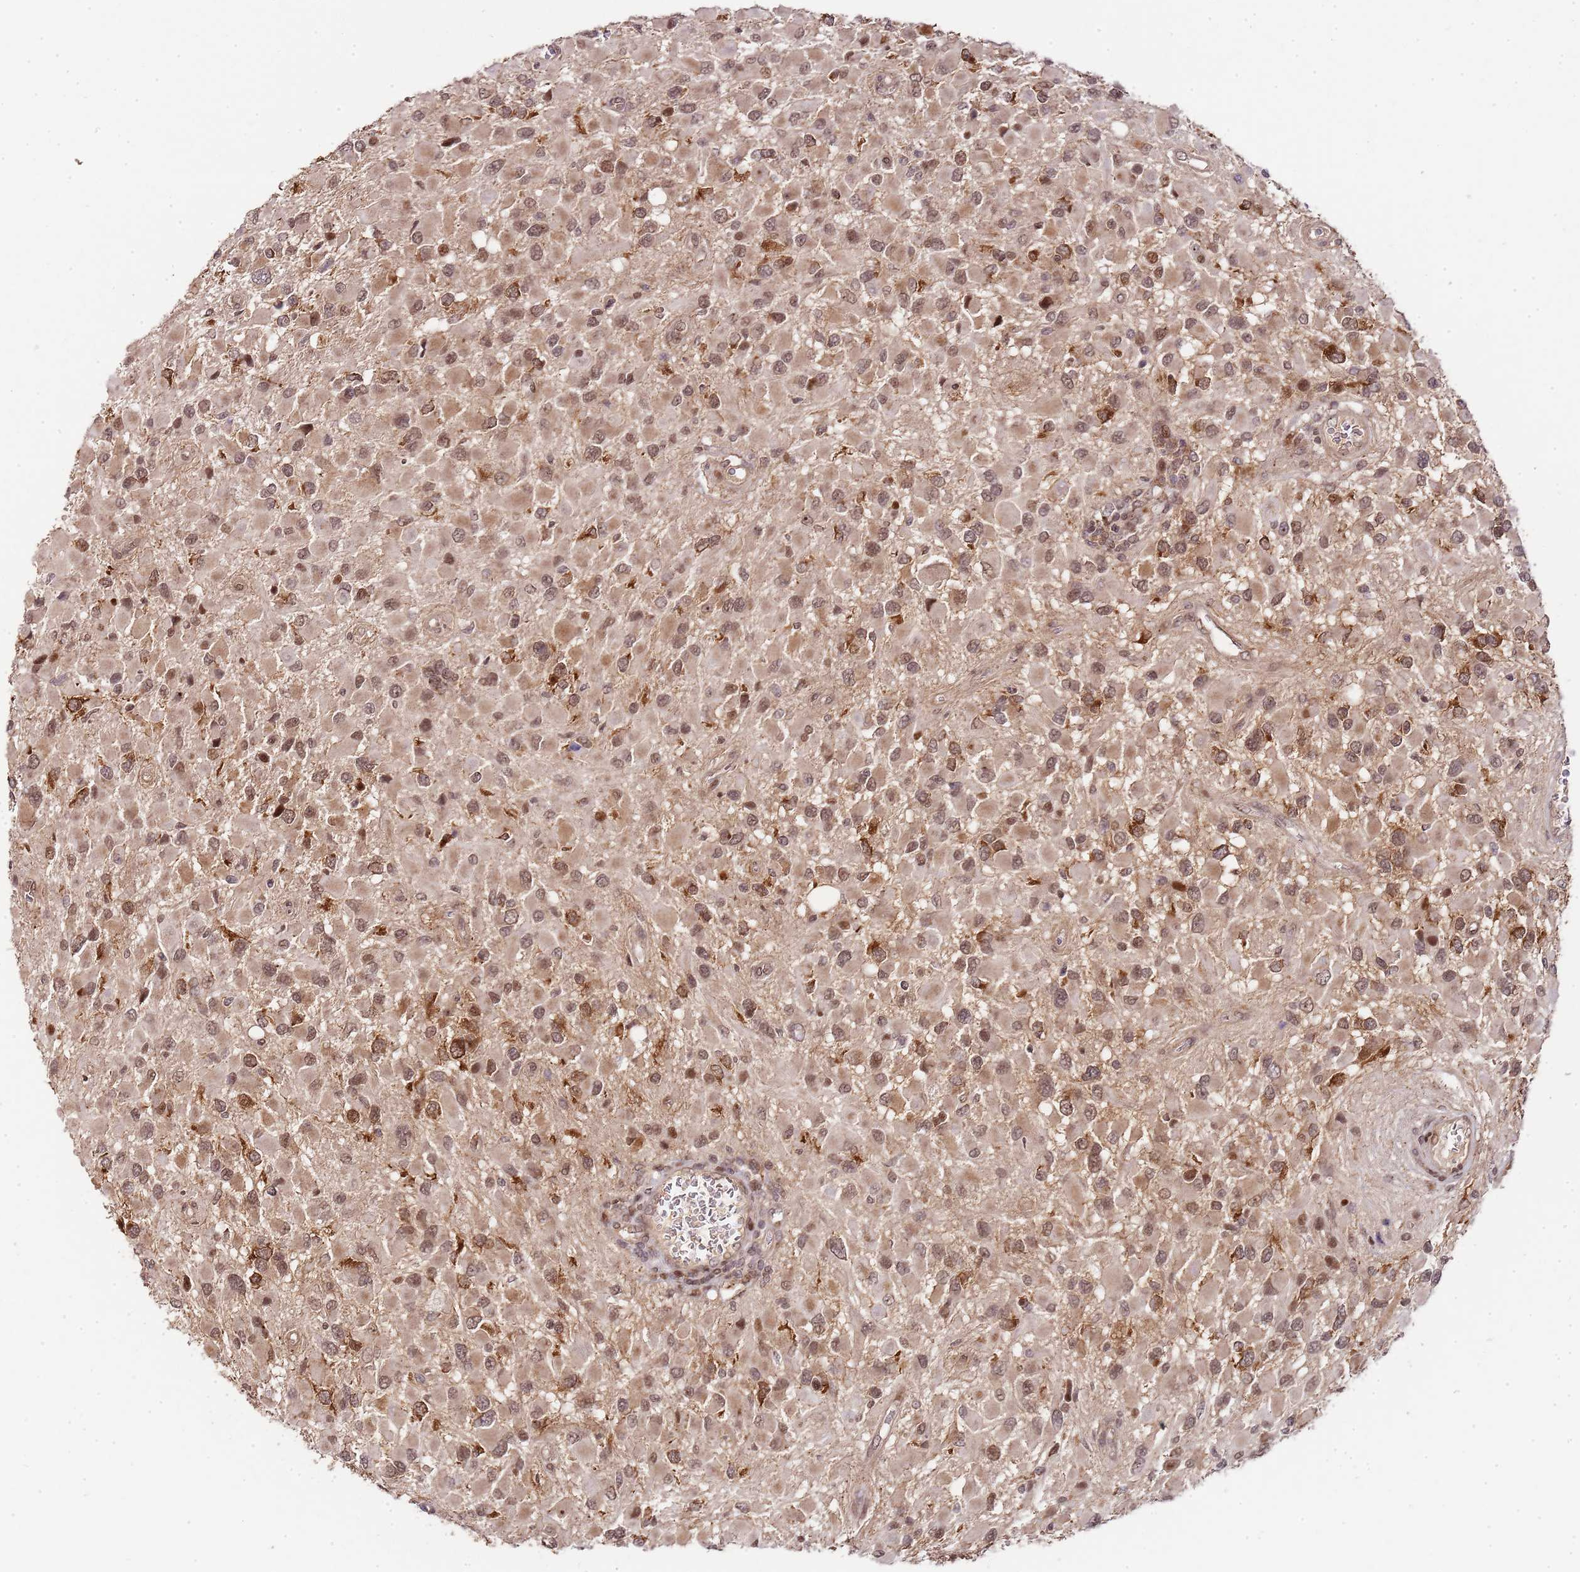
{"staining": {"intensity": "moderate", "quantity": ">75%", "location": "nuclear"}, "tissue": "glioma", "cell_type": "Tumor cells", "image_type": "cancer", "snomed": [{"axis": "morphology", "description": "Glioma, malignant, High grade"}, {"axis": "topography", "description": "Brain"}], "caption": "Immunohistochemistry staining of malignant glioma (high-grade), which displays medium levels of moderate nuclear expression in about >75% of tumor cells indicating moderate nuclear protein expression. The staining was performed using DAB (3,3'-diaminobenzidine) (brown) for protein detection and nuclei were counterstained in hematoxylin (blue).", "gene": "EDC3", "patient": {"sex": "male", "age": 53}}